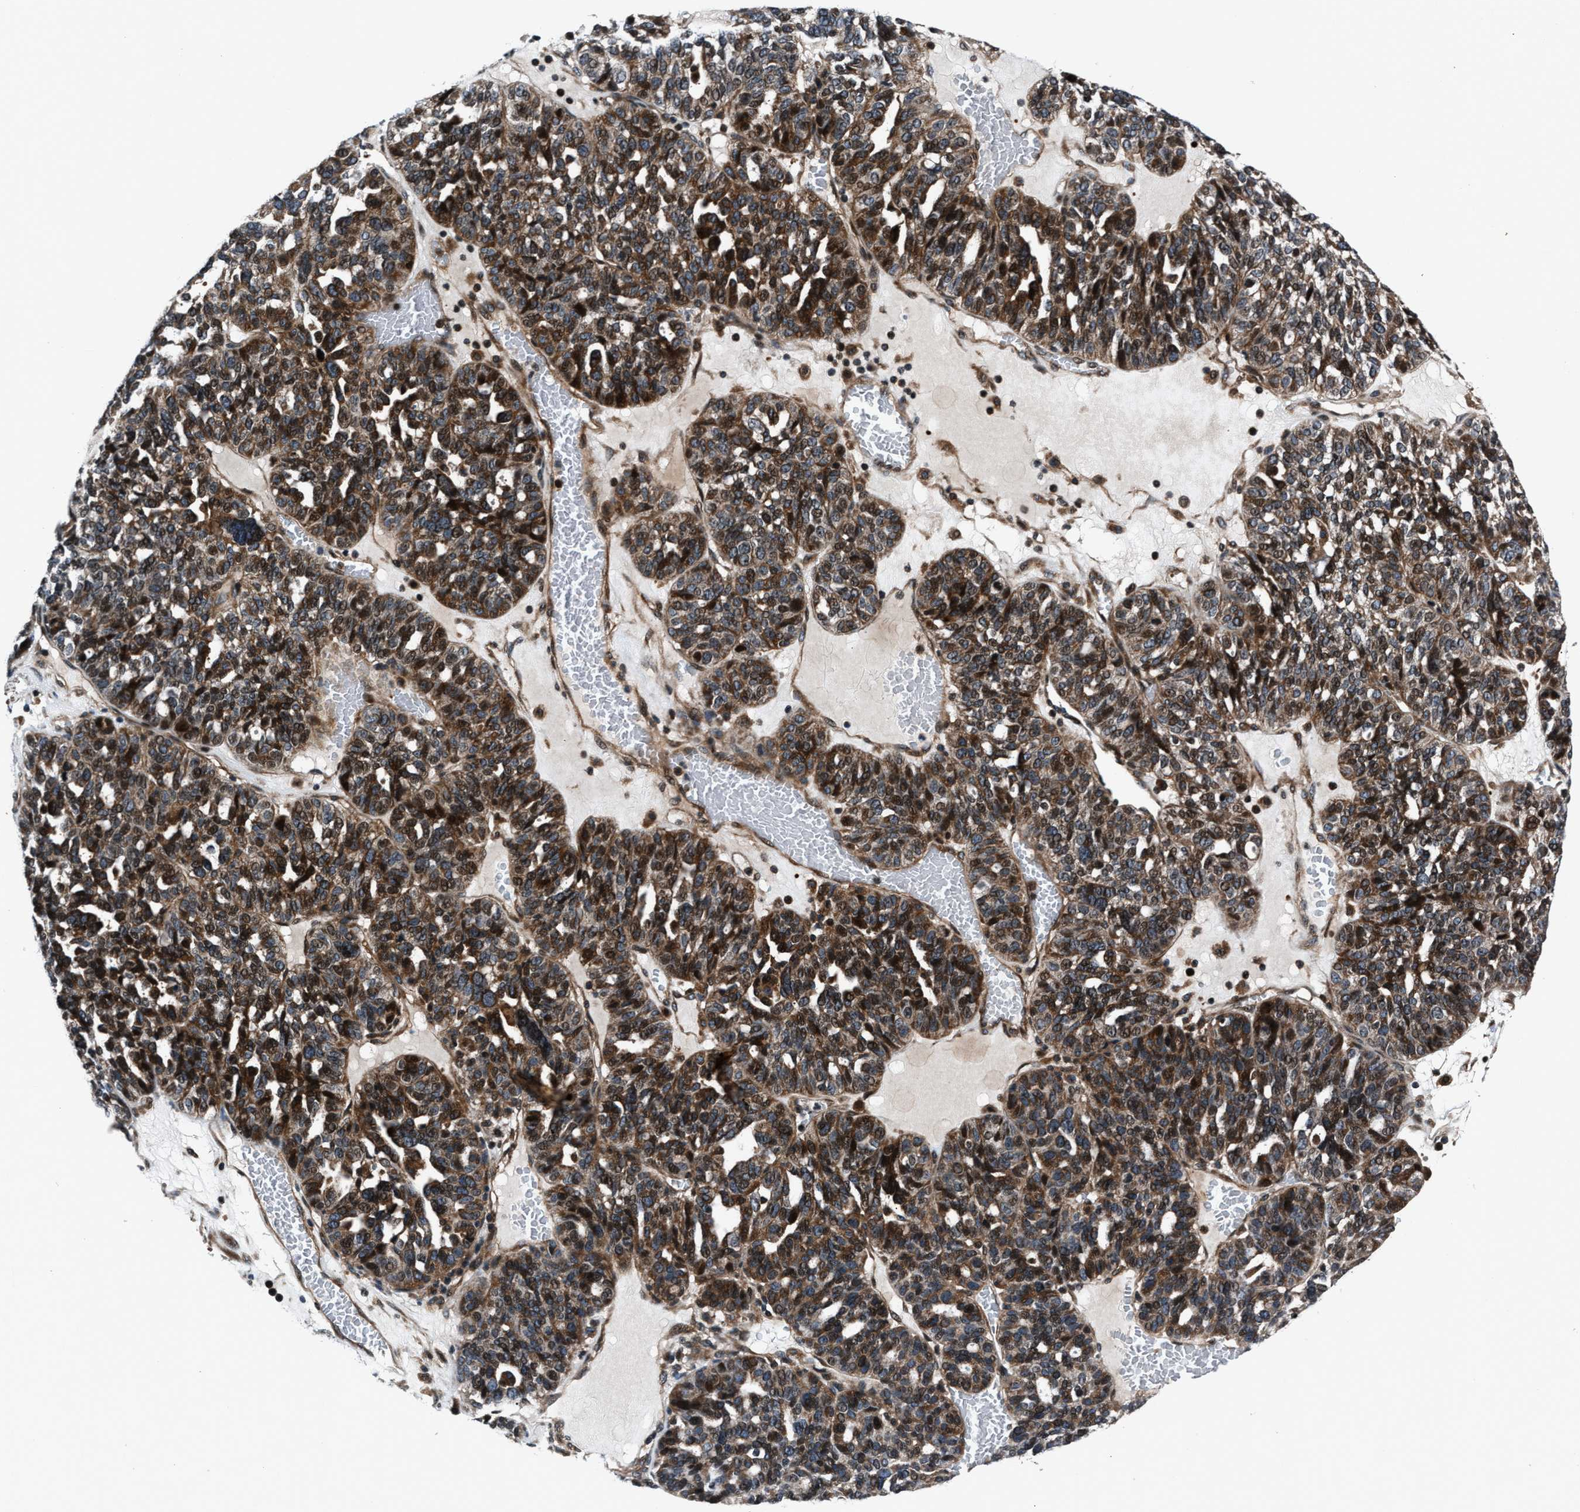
{"staining": {"intensity": "moderate", "quantity": ">75%", "location": "cytoplasmic/membranous,nuclear"}, "tissue": "ovarian cancer", "cell_type": "Tumor cells", "image_type": "cancer", "snomed": [{"axis": "morphology", "description": "Cystadenocarcinoma, serous, NOS"}, {"axis": "topography", "description": "Ovary"}], "caption": "Serous cystadenocarcinoma (ovarian) tissue shows moderate cytoplasmic/membranous and nuclear positivity in approximately >75% of tumor cells, visualized by immunohistochemistry.", "gene": "DYNC2I1", "patient": {"sex": "female", "age": 59}}